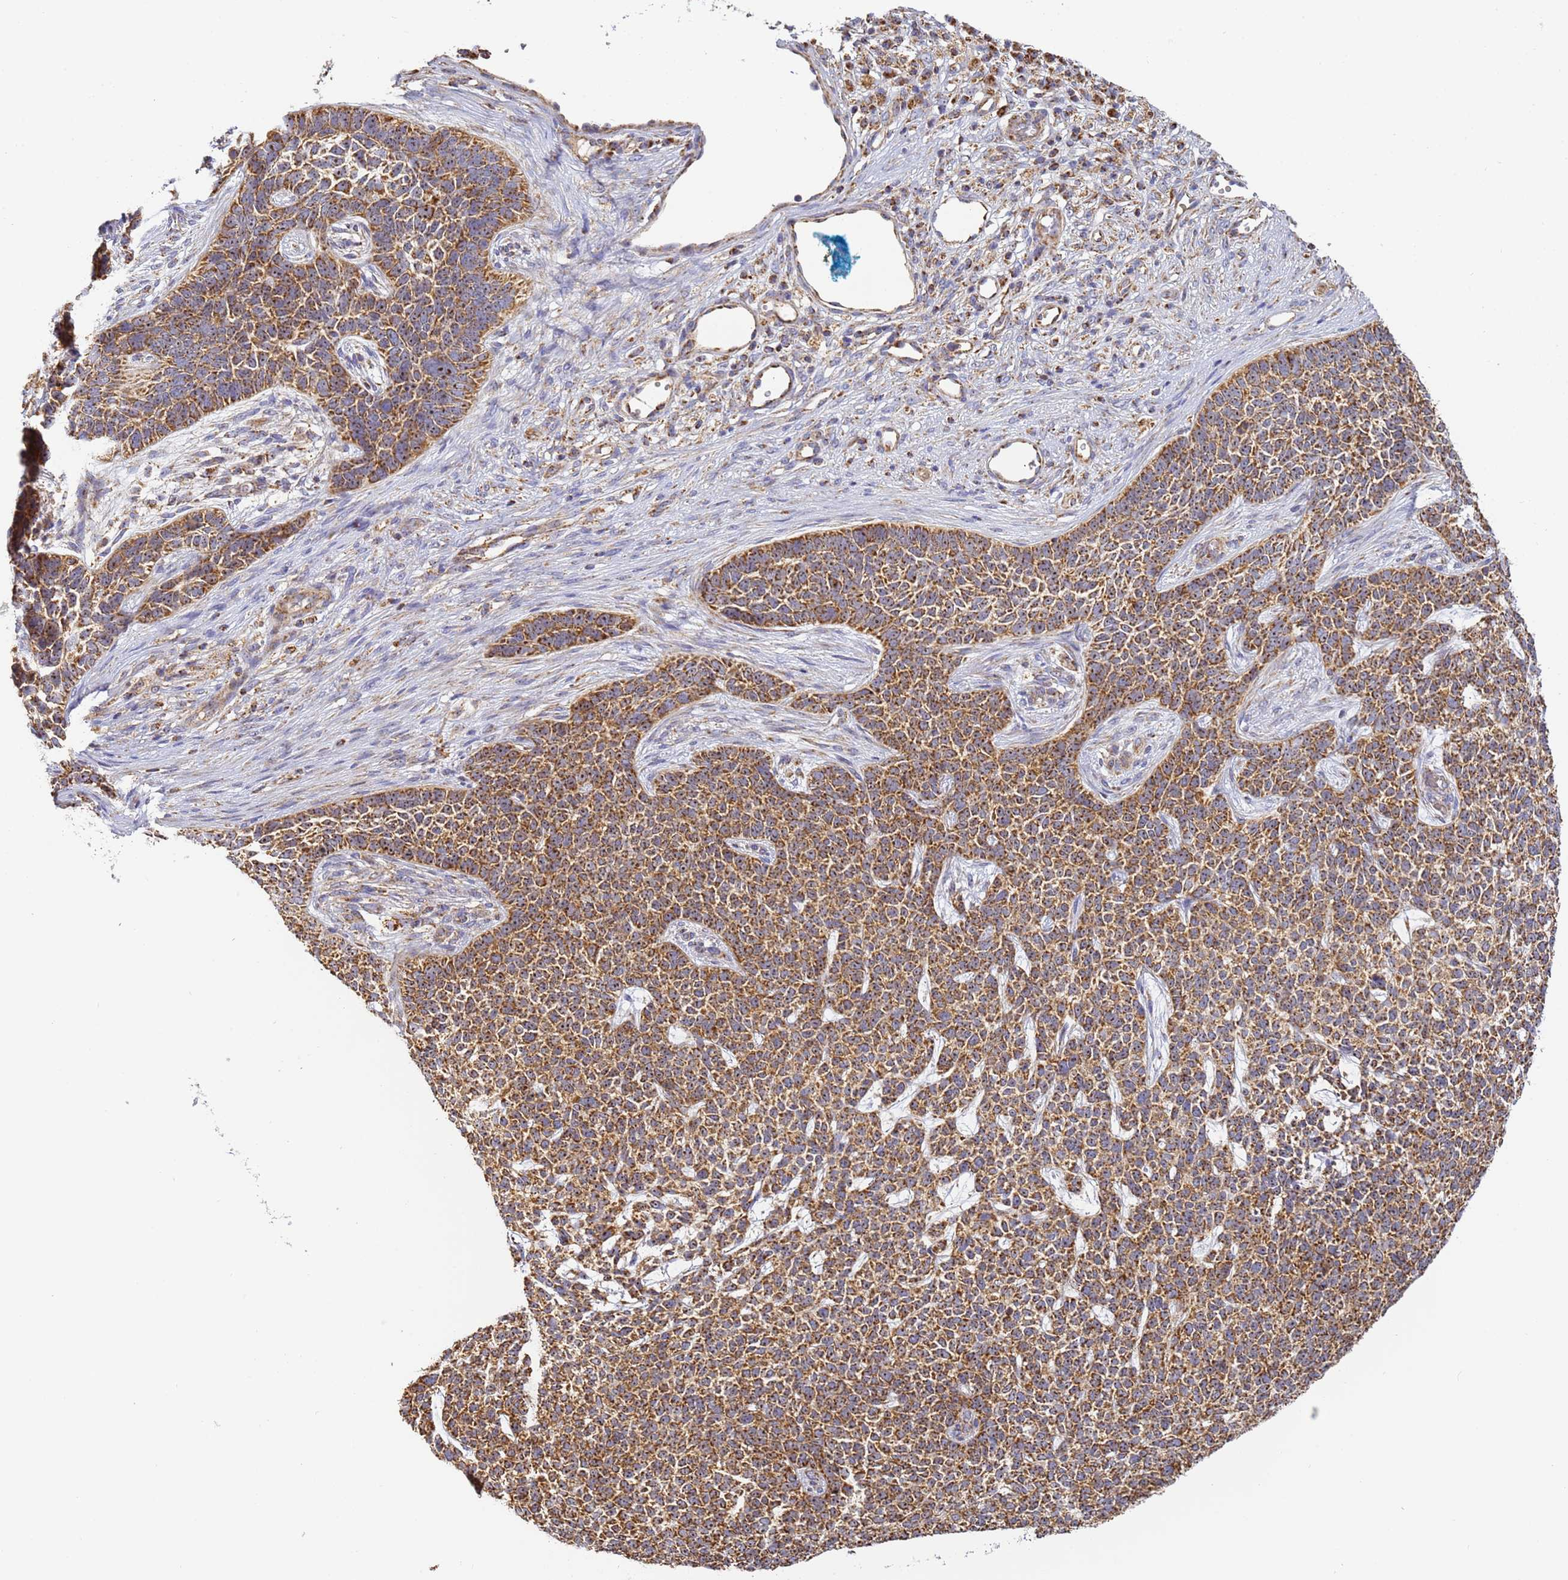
{"staining": {"intensity": "strong", "quantity": ">75%", "location": "cytoplasmic/membranous"}, "tissue": "skin cancer", "cell_type": "Tumor cells", "image_type": "cancer", "snomed": [{"axis": "morphology", "description": "Basal cell carcinoma"}, {"axis": "topography", "description": "Skin"}], "caption": "High-magnification brightfield microscopy of skin cancer (basal cell carcinoma) stained with DAB (3,3'-diaminobenzidine) (brown) and counterstained with hematoxylin (blue). tumor cells exhibit strong cytoplasmic/membranous positivity is appreciated in about>75% of cells. The protein of interest is stained brown, and the nuclei are stained in blue (DAB IHC with brightfield microscopy, high magnification).", "gene": "FRG2C", "patient": {"sex": "female", "age": 84}}